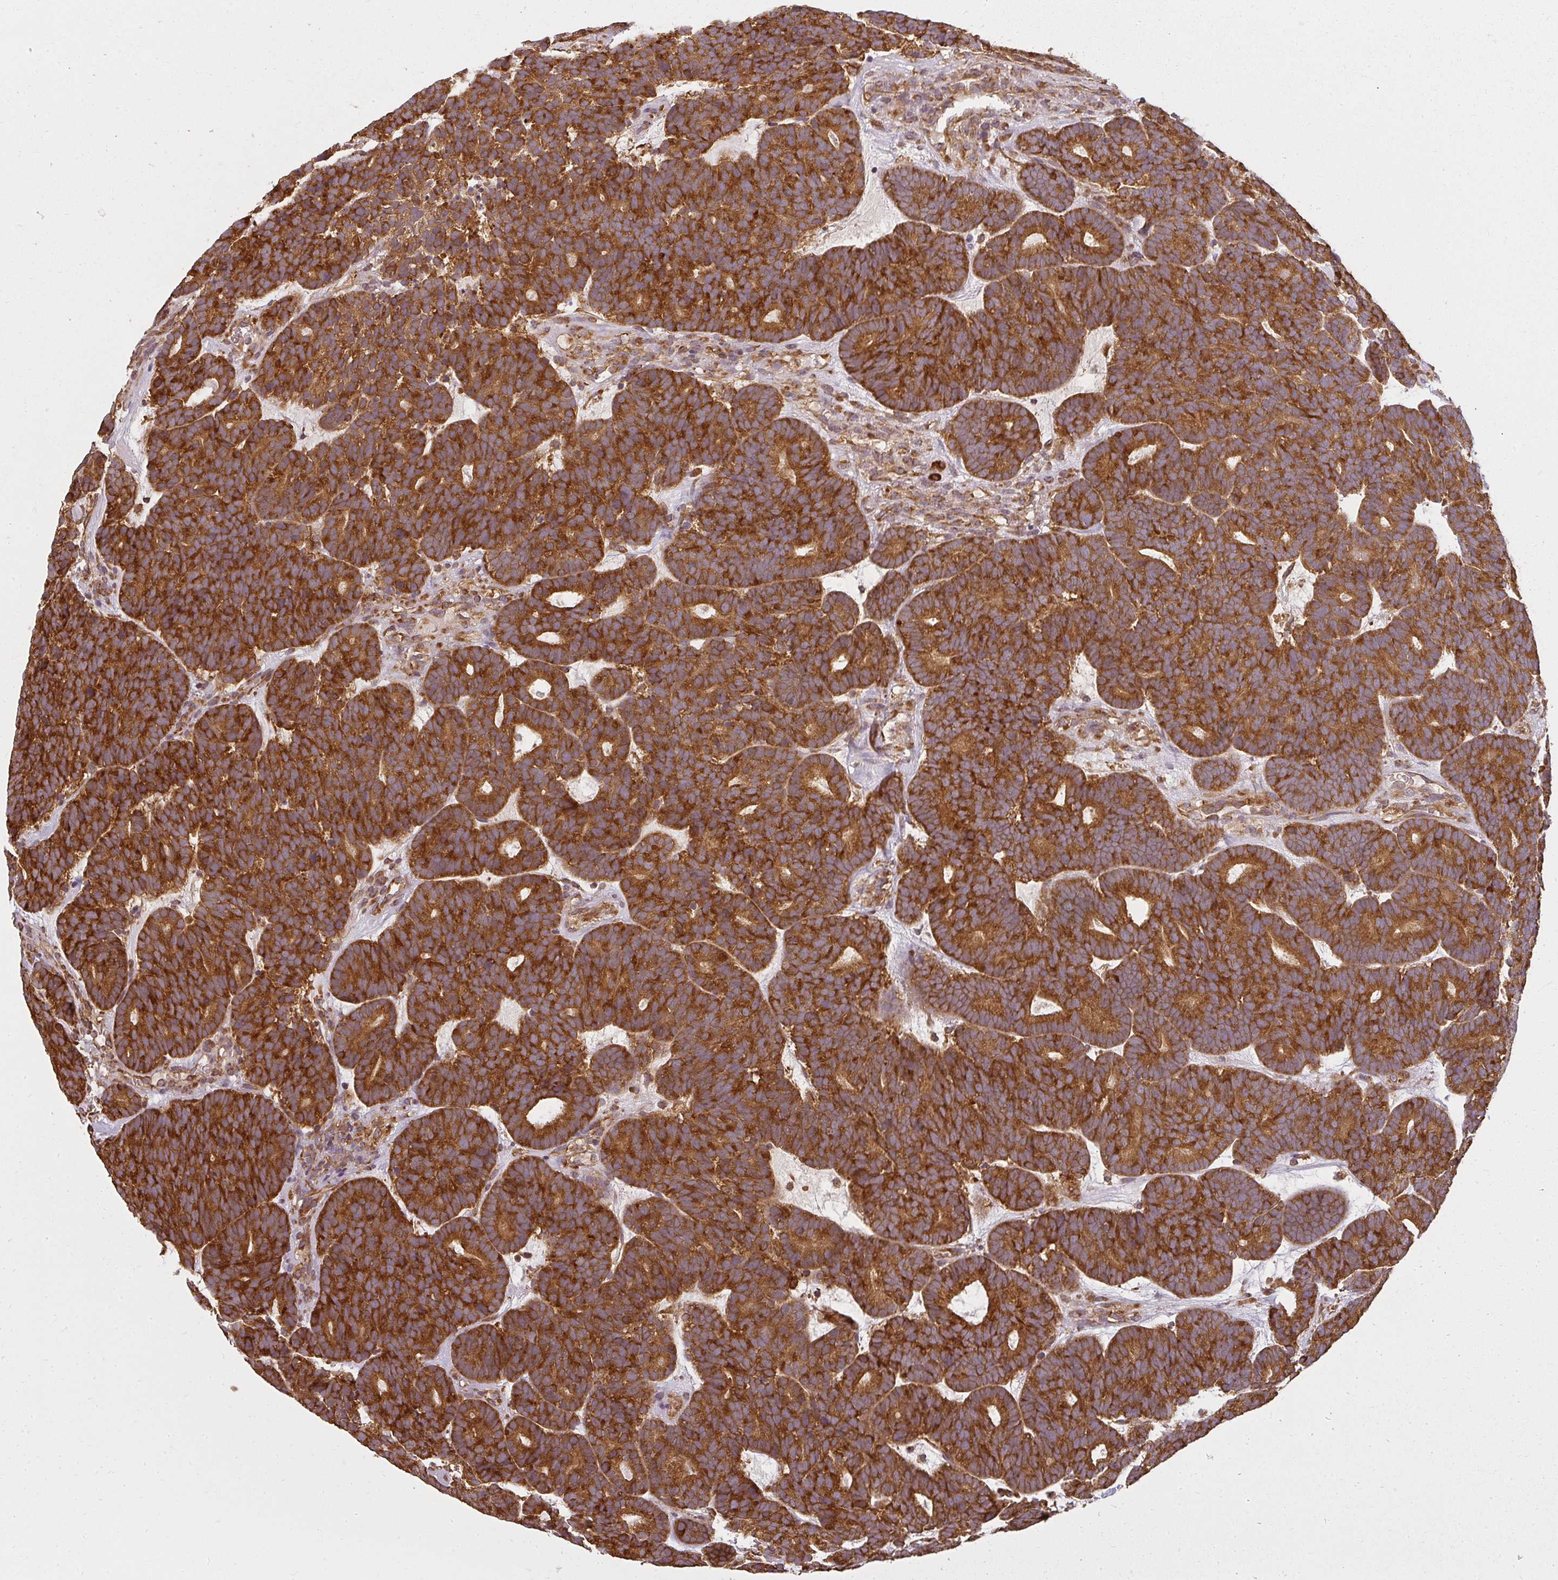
{"staining": {"intensity": "strong", "quantity": ">75%", "location": "cytoplasmic/membranous"}, "tissue": "head and neck cancer", "cell_type": "Tumor cells", "image_type": "cancer", "snomed": [{"axis": "morphology", "description": "Adenocarcinoma, NOS"}, {"axis": "topography", "description": "Head-Neck"}], "caption": "Head and neck cancer (adenocarcinoma) was stained to show a protein in brown. There is high levels of strong cytoplasmic/membranous staining in about >75% of tumor cells.", "gene": "RPL24", "patient": {"sex": "female", "age": 81}}